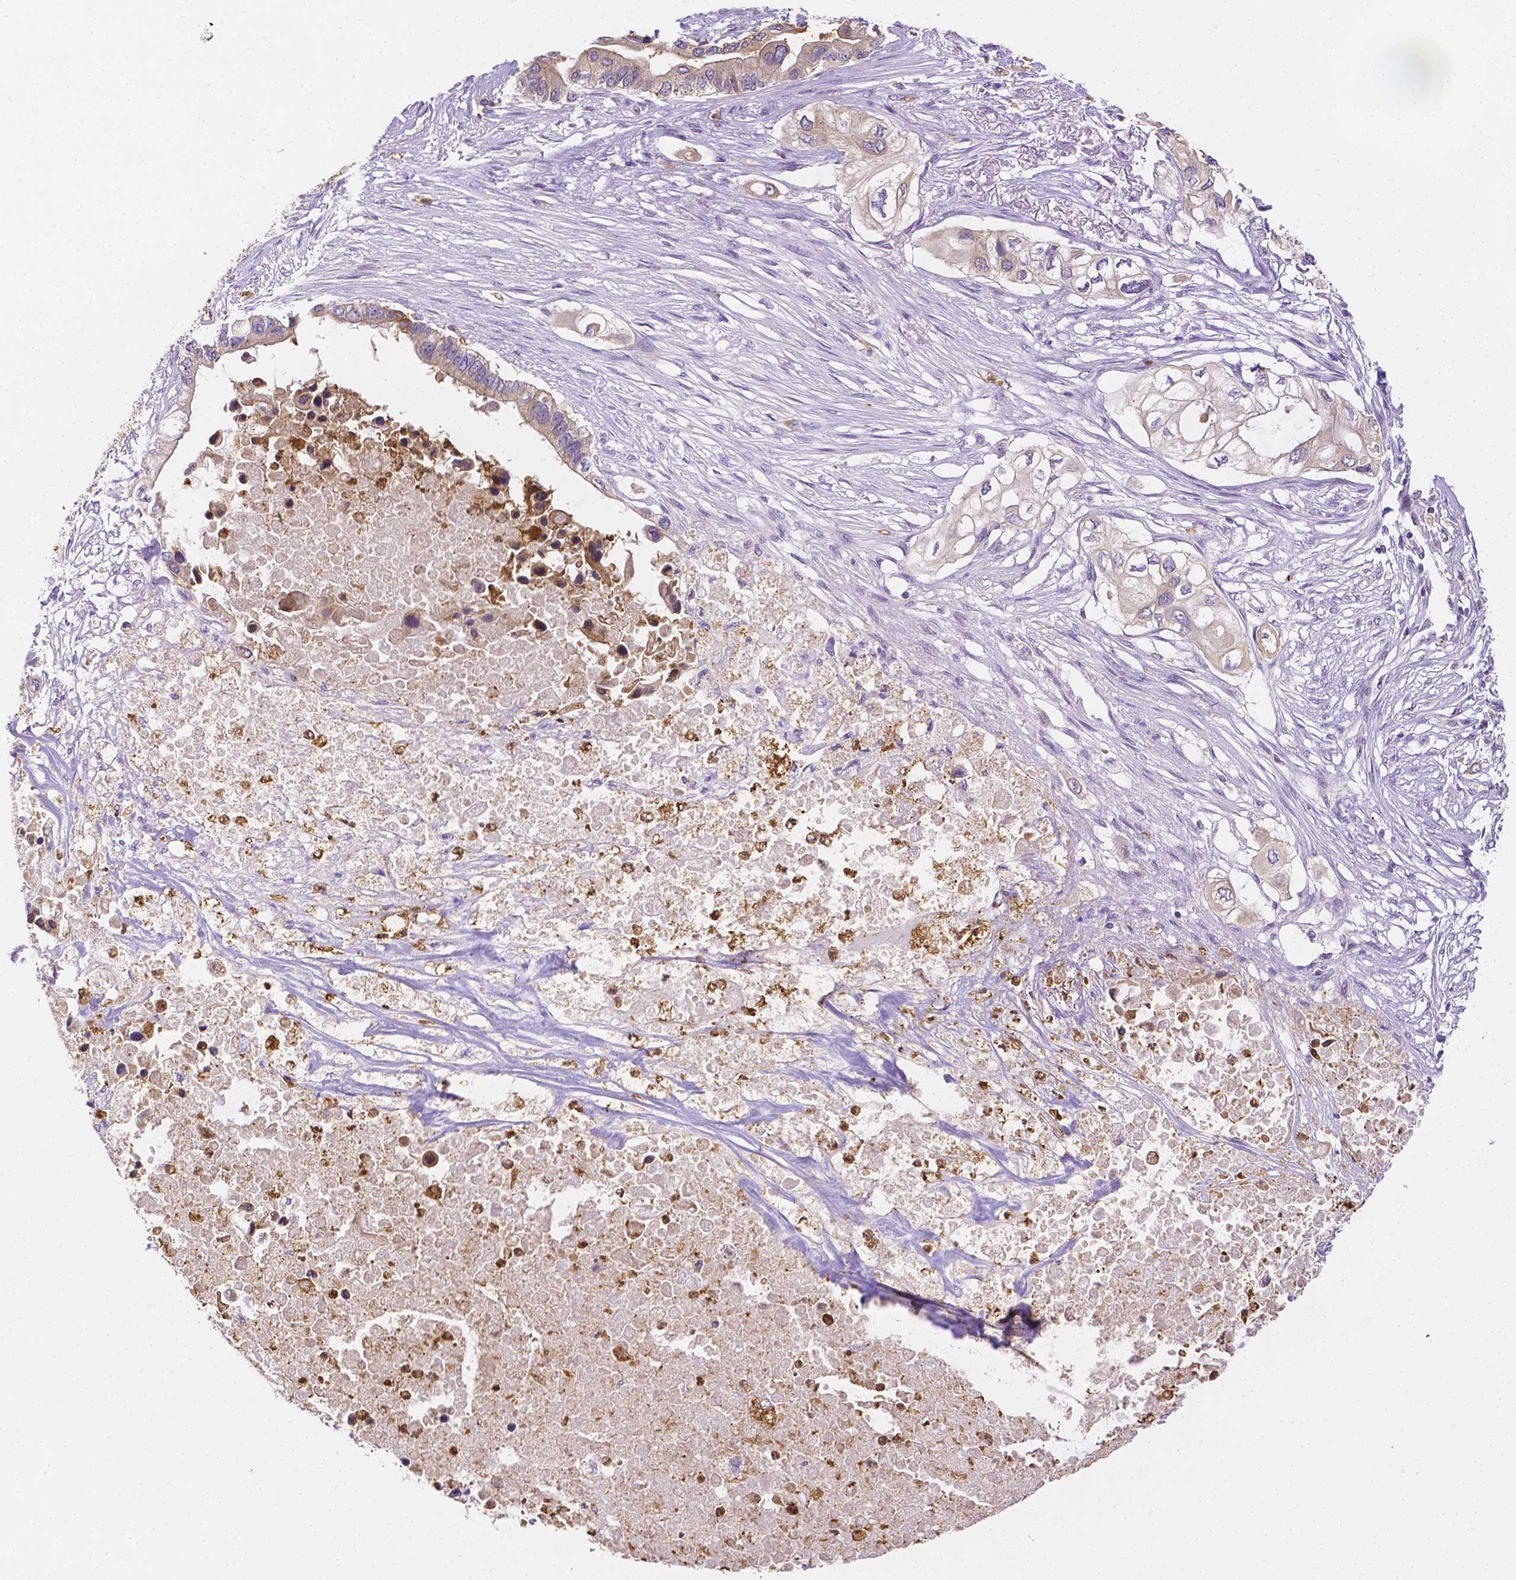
{"staining": {"intensity": "moderate", "quantity": "<25%", "location": "cytoplasmic/membranous"}, "tissue": "pancreatic cancer", "cell_type": "Tumor cells", "image_type": "cancer", "snomed": [{"axis": "morphology", "description": "Adenocarcinoma, NOS"}, {"axis": "topography", "description": "Pancreas"}], "caption": "This histopathology image exhibits immunohistochemistry (IHC) staining of human pancreatic cancer, with low moderate cytoplasmic/membranous staining in about <25% of tumor cells.", "gene": "ZNRD2", "patient": {"sex": "female", "age": 63}}